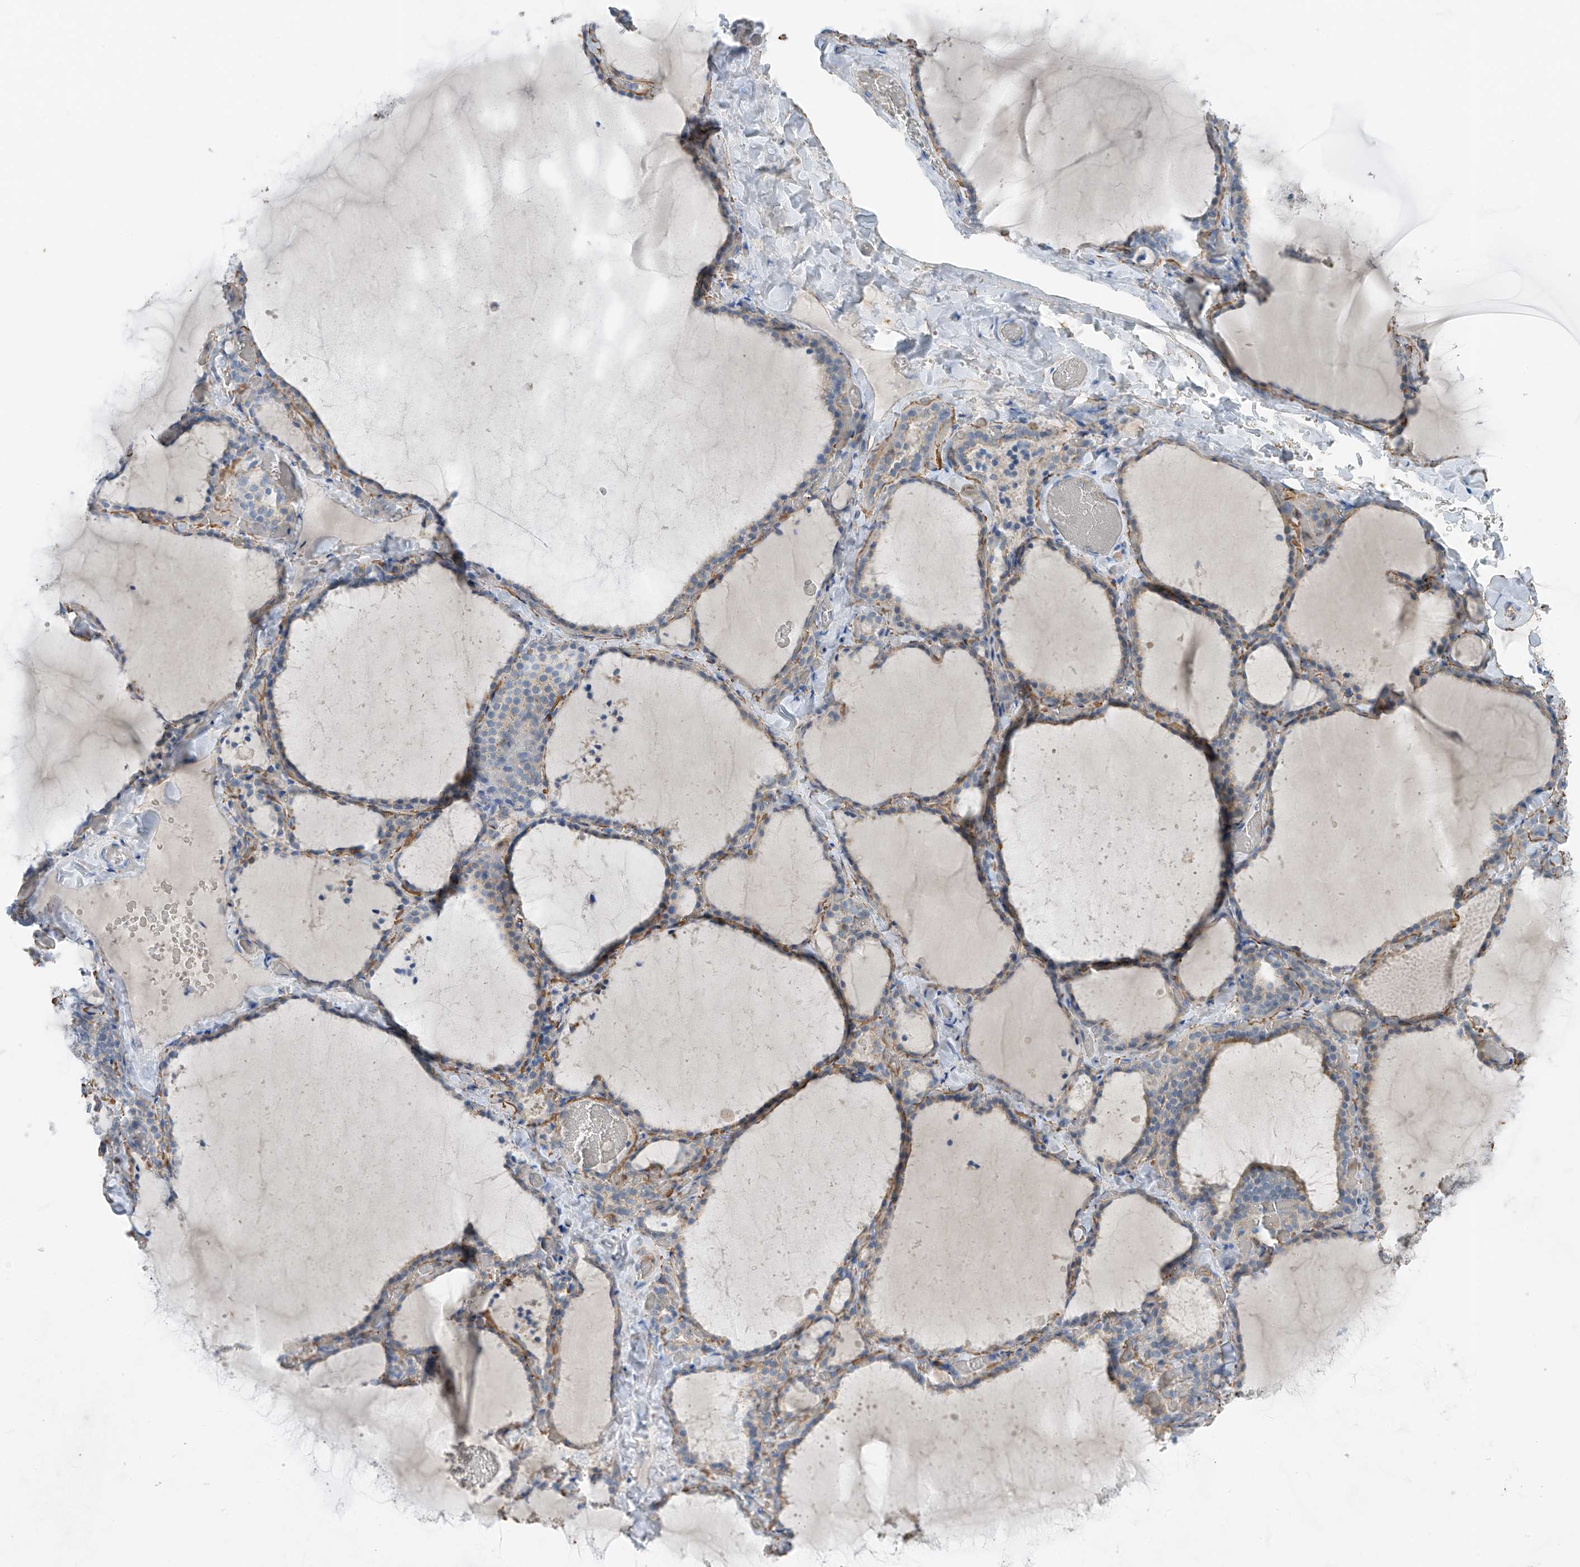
{"staining": {"intensity": "weak", "quantity": "<25%", "location": "cytoplasmic/membranous"}, "tissue": "thyroid gland", "cell_type": "Glandular cells", "image_type": "normal", "snomed": [{"axis": "morphology", "description": "Normal tissue, NOS"}, {"axis": "topography", "description": "Thyroid gland"}], "caption": "Immunohistochemistry image of unremarkable thyroid gland: human thyroid gland stained with DAB (3,3'-diaminobenzidine) exhibits no significant protein staining in glandular cells.", "gene": "NALCN", "patient": {"sex": "female", "age": 22}}